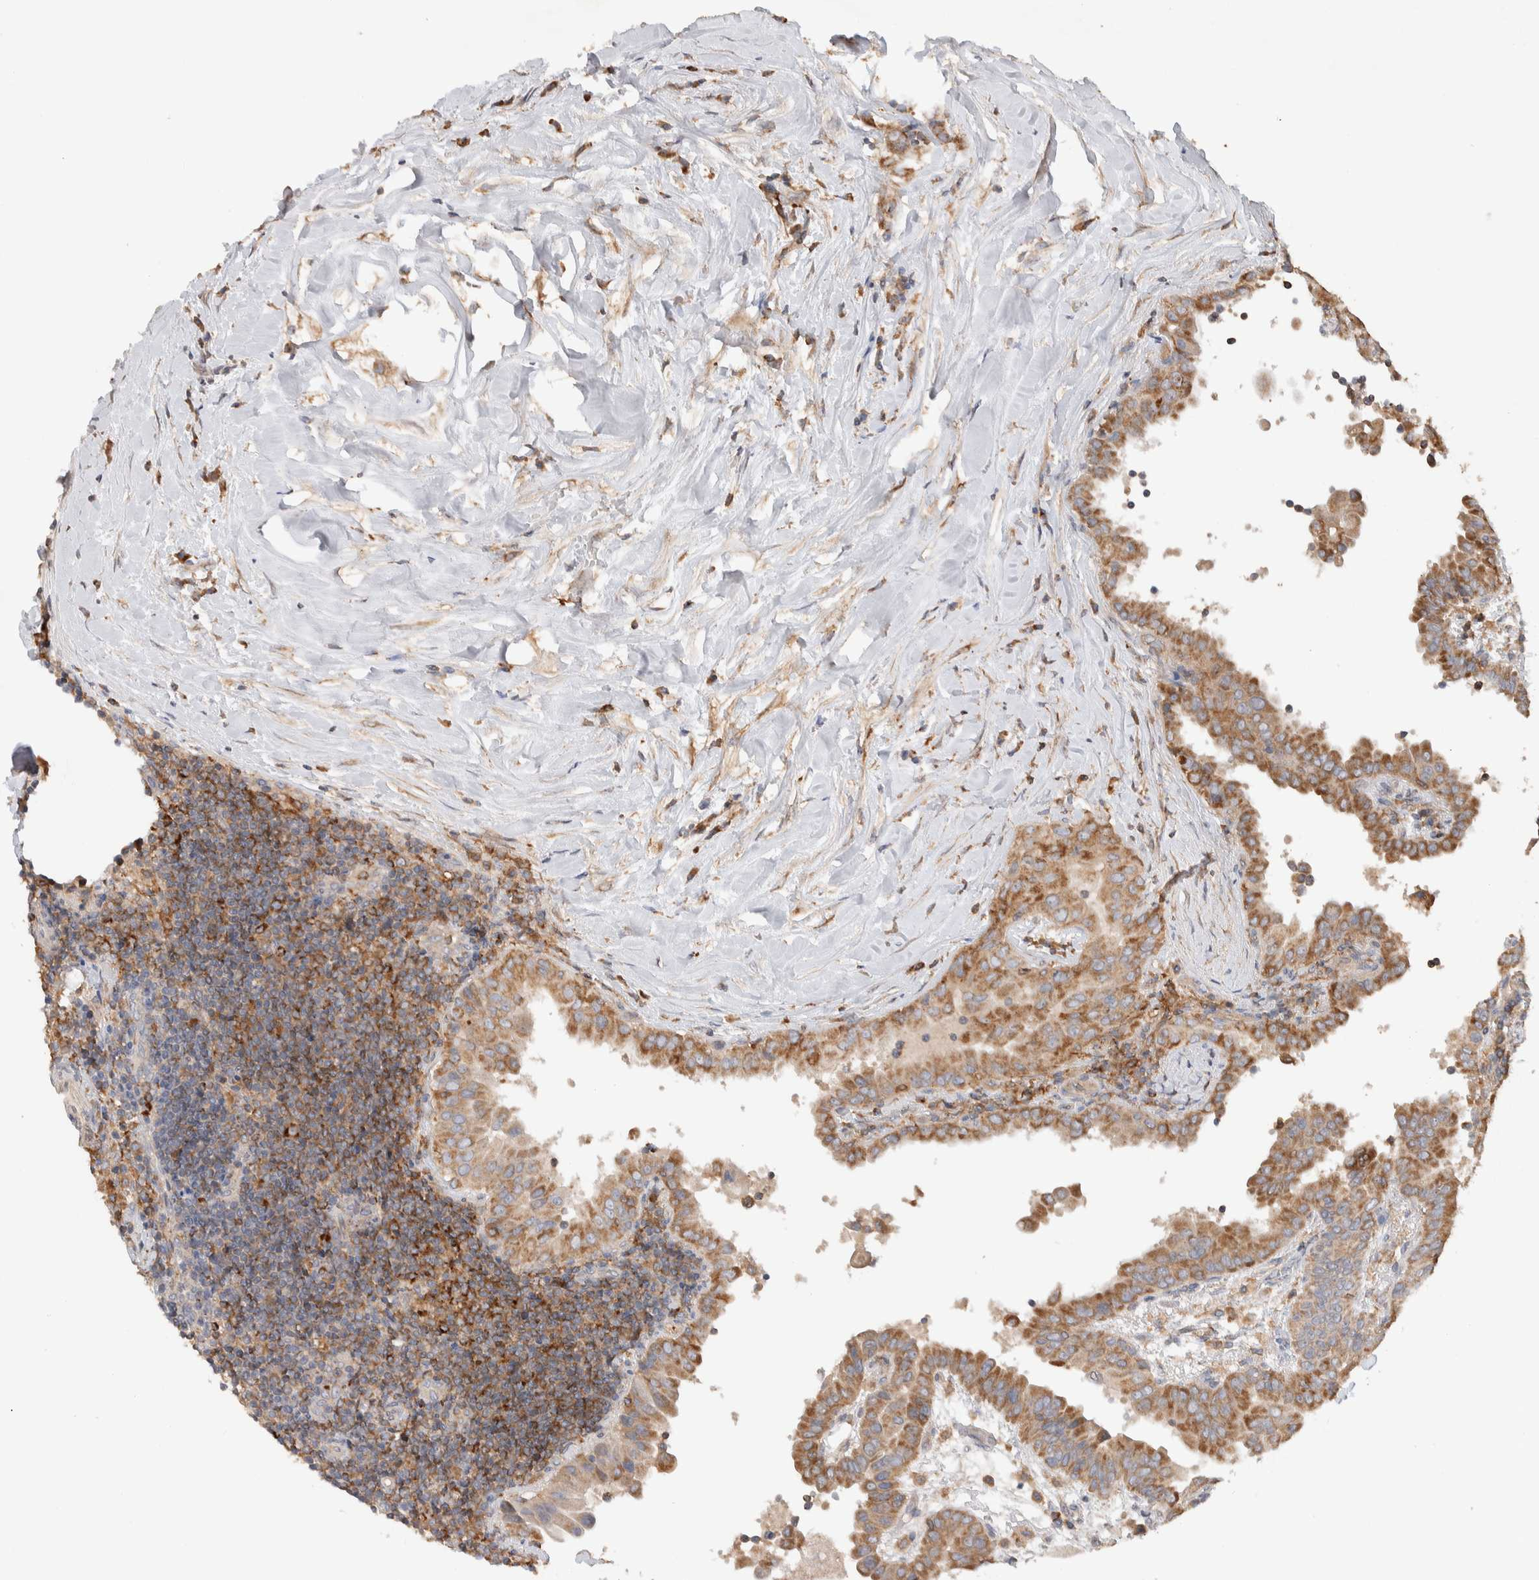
{"staining": {"intensity": "moderate", "quantity": ">75%", "location": "cytoplasmic/membranous"}, "tissue": "thyroid cancer", "cell_type": "Tumor cells", "image_type": "cancer", "snomed": [{"axis": "morphology", "description": "Papillary adenocarcinoma, NOS"}, {"axis": "topography", "description": "Thyroid gland"}], "caption": "Immunohistochemistry staining of thyroid cancer (papillary adenocarcinoma), which reveals medium levels of moderate cytoplasmic/membranous expression in about >75% of tumor cells indicating moderate cytoplasmic/membranous protein staining. The staining was performed using DAB (brown) for protein detection and nuclei were counterstained in hematoxylin (blue).", "gene": "DEPTOR", "patient": {"sex": "male", "age": 33}}